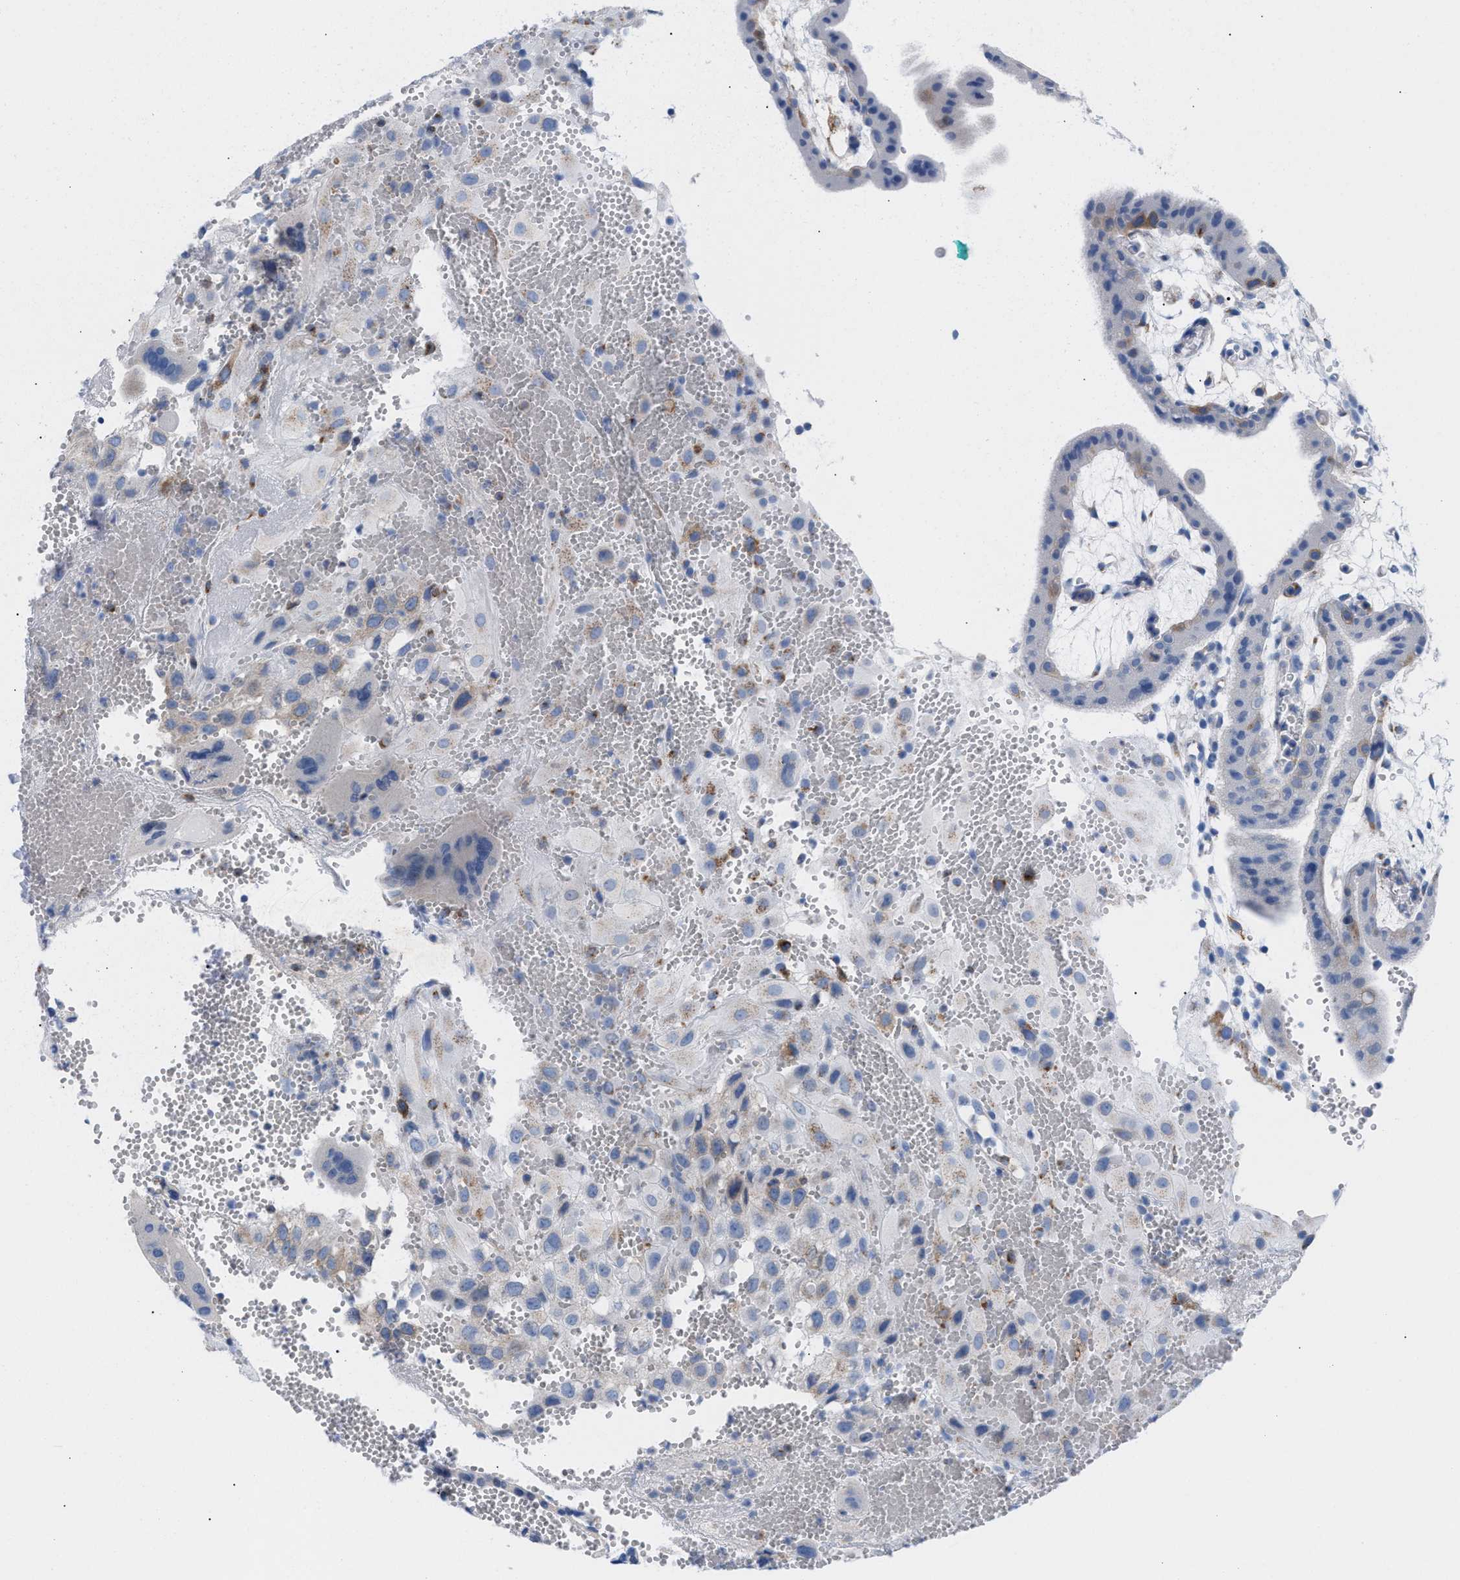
{"staining": {"intensity": "moderate", "quantity": "<25%", "location": "cytoplasmic/membranous"}, "tissue": "placenta", "cell_type": "Decidual cells", "image_type": "normal", "snomed": [{"axis": "morphology", "description": "Normal tissue, NOS"}, {"axis": "topography", "description": "Placenta"}], "caption": "DAB (3,3'-diaminobenzidine) immunohistochemical staining of unremarkable placenta exhibits moderate cytoplasmic/membranous protein expression in approximately <25% of decidual cells.", "gene": "TACC3", "patient": {"sex": "female", "age": 18}}